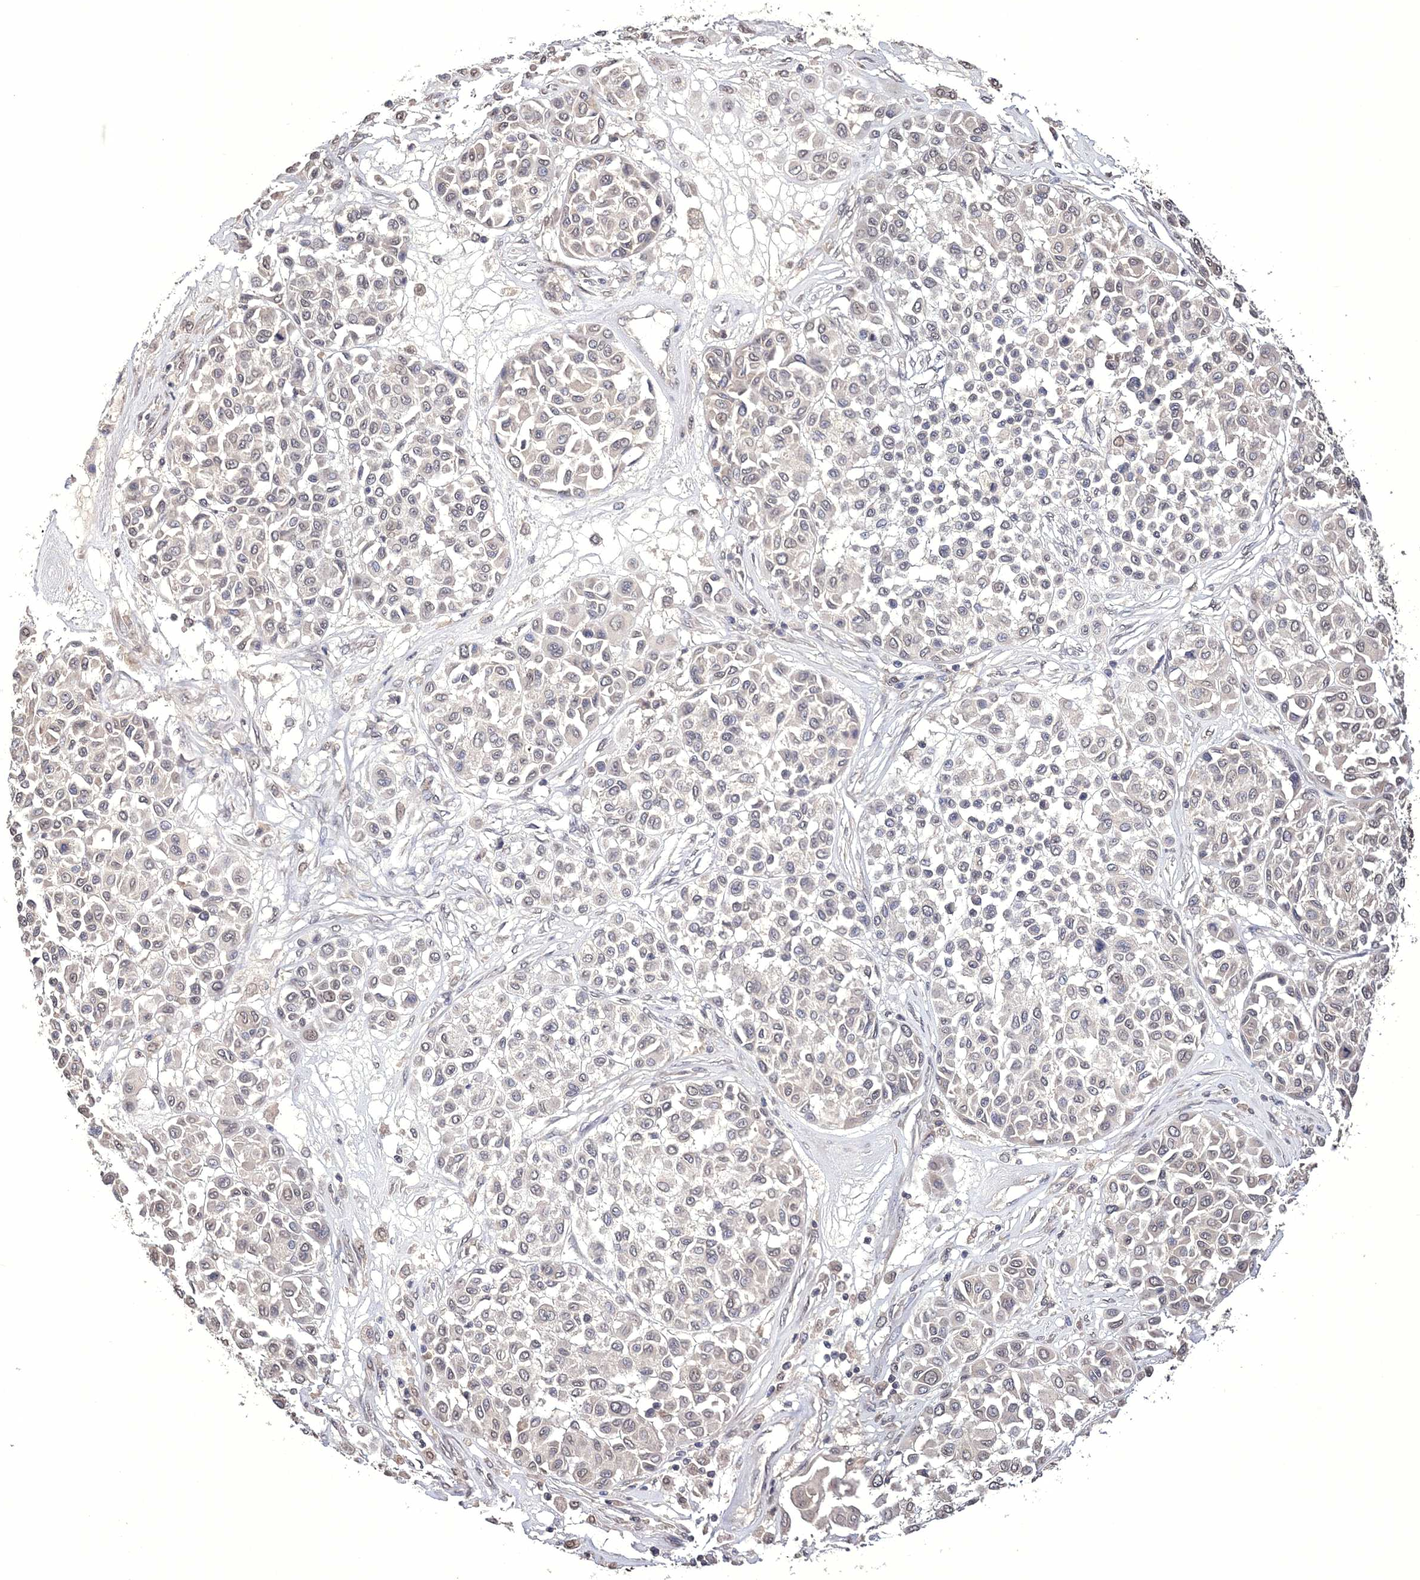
{"staining": {"intensity": "weak", "quantity": "25%-75%", "location": "nuclear"}, "tissue": "melanoma", "cell_type": "Tumor cells", "image_type": "cancer", "snomed": [{"axis": "morphology", "description": "Malignant melanoma, Metastatic site"}, {"axis": "topography", "description": "Soft tissue"}], "caption": "Melanoma stained with immunohistochemistry exhibits weak nuclear positivity in about 25%-75% of tumor cells.", "gene": "GPN1", "patient": {"sex": "male", "age": 41}}